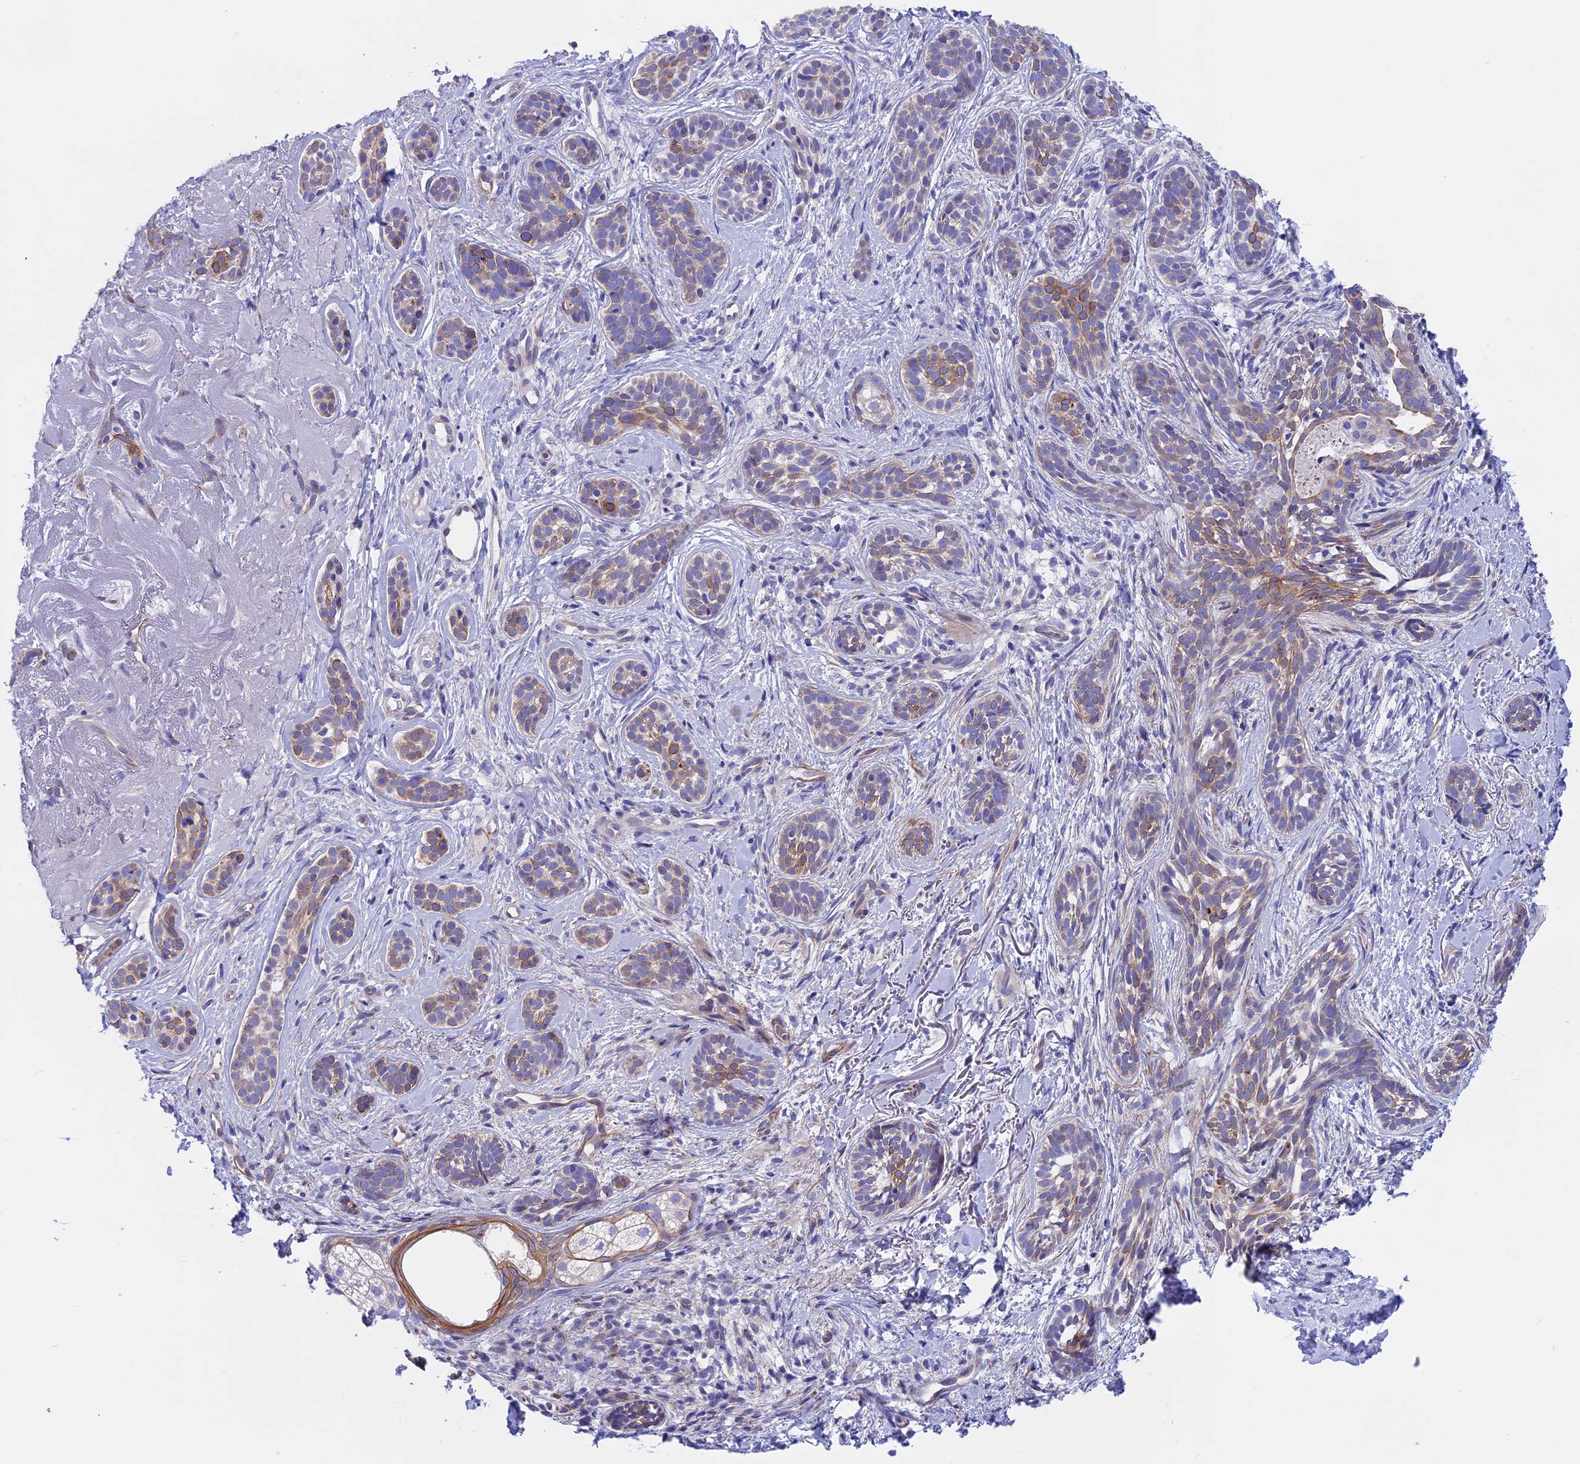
{"staining": {"intensity": "moderate", "quantity": "<25%", "location": "cytoplasmic/membranous"}, "tissue": "skin cancer", "cell_type": "Tumor cells", "image_type": "cancer", "snomed": [{"axis": "morphology", "description": "Basal cell carcinoma"}, {"axis": "topography", "description": "Skin"}], "caption": "A high-resolution micrograph shows immunohistochemistry staining of skin cancer, which demonstrates moderate cytoplasmic/membranous expression in approximately <25% of tumor cells.", "gene": "TMEM138", "patient": {"sex": "male", "age": 71}}